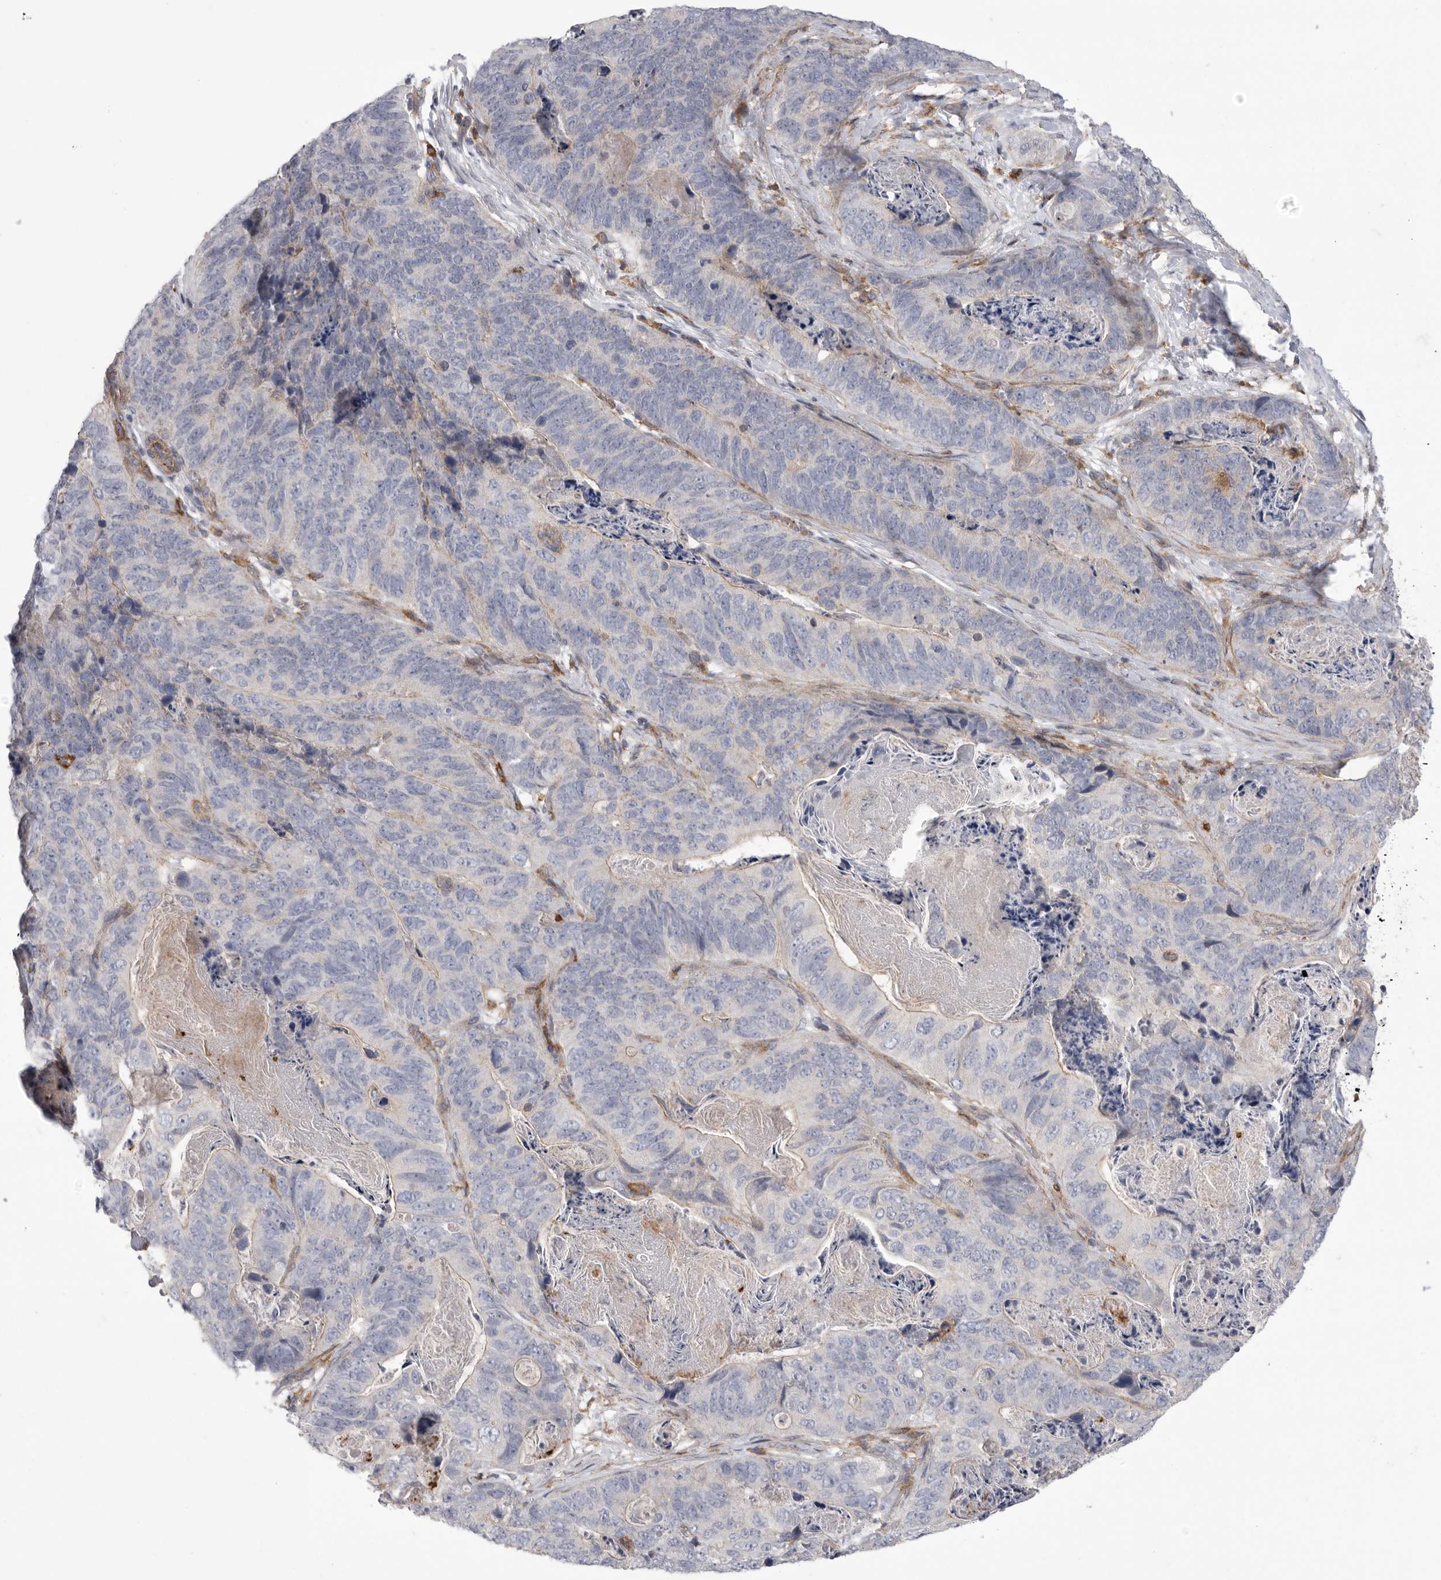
{"staining": {"intensity": "negative", "quantity": "none", "location": "none"}, "tissue": "stomach cancer", "cell_type": "Tumor cells", "image_type": "cancer", "snomed": [{"axis": "morphology", "description": "Normal tissue, NOS"}, {"axis": "morphology", "description": "Adenocarcinoma, NOS"}, {"axis": "topography", "description": "Stomach"}], "caption": "Immunohistochemistry photomicrograph of stomach cancer stained for a protein (brown), which reveals no expression in tumor cells.", "gene": "SIGLEC10", "patient": {"sex": "female", "age": 89}}